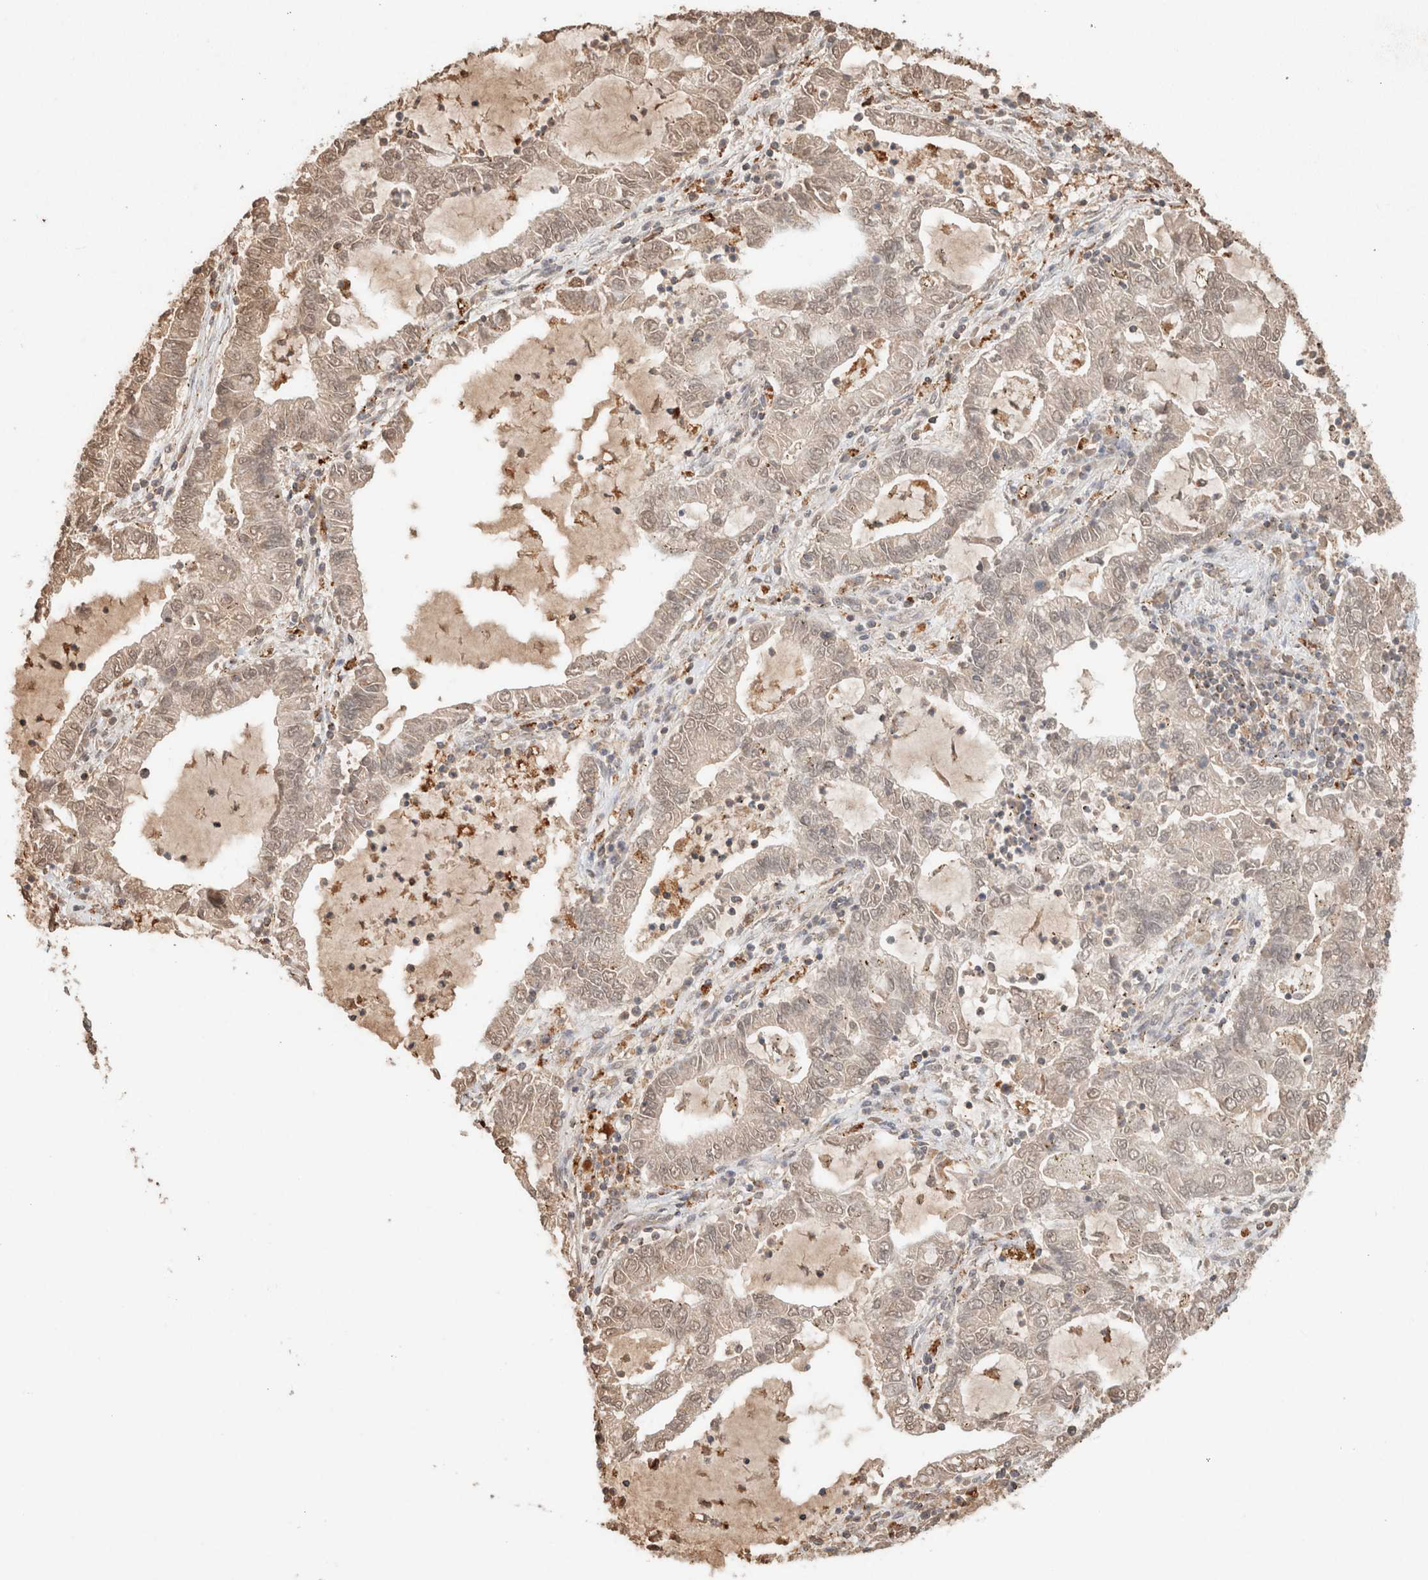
{"staining": {"intensity": "weak", "quantity": "25%-75%", "location": "cytoplasmic/membranous,nuclear"}, "tissue": "lung cancer", "cell_type": "Tumor cells", "image_type": "cancer", "snomed": [{"axis": "morphology", "description": "Adenocarcinoma, NOS"}, {"axis": "topography", "description": "Lung"}], "caption": "DAB immunohistochemical staining of lung cancer (adenocarcinoma) reveals weak cytoplasmic/membranous and nuclear protein staining in approximately 25%-75% of tumor cells.", "gene": "CTSC", "patient": {"sex": "female", "age": 51}}